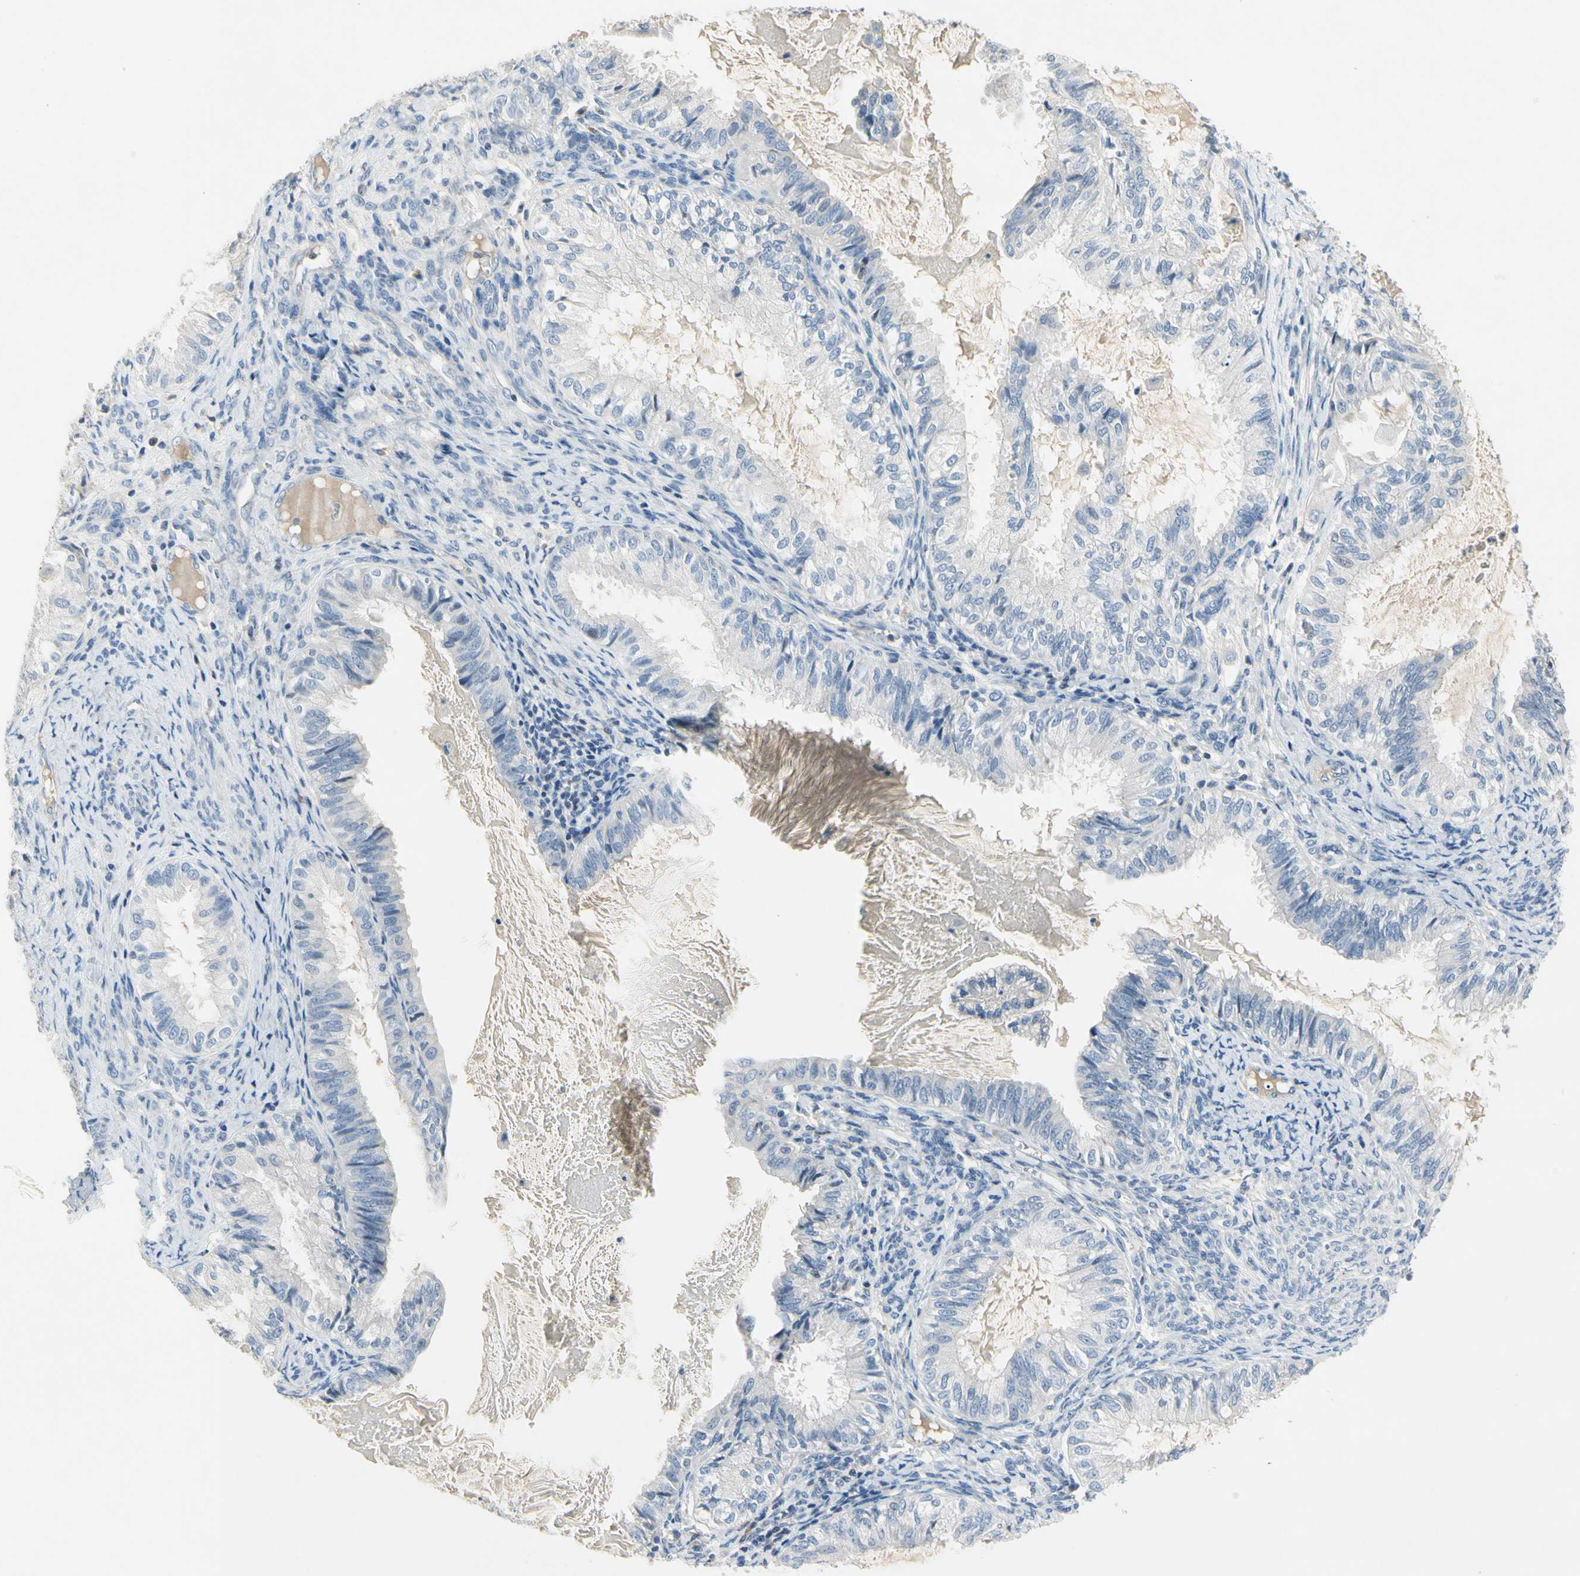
{"staining": {"intensity": "negative", "quantity": "none", "location": "none"}, "tissue": "cervical cancer", "cell_type": "Tumor cells", "image_type": "cancer", "snomed": [{"axis": "morphology", "description": "Normal tissue, NOS"}, {"axis": "morphology", "description": "Adenocarcinoma, NOS"}, {"axis": "topography", "description": "Cervix"}, {"axis": "topography", "description": "Endometrium"}], "caption": "Immunohistochemistry of human cervical adenocarcinoma exhibits no staining in tumor cells.", "gene": "ECRG4", "patient": {"sex": "female", "age": 86}}